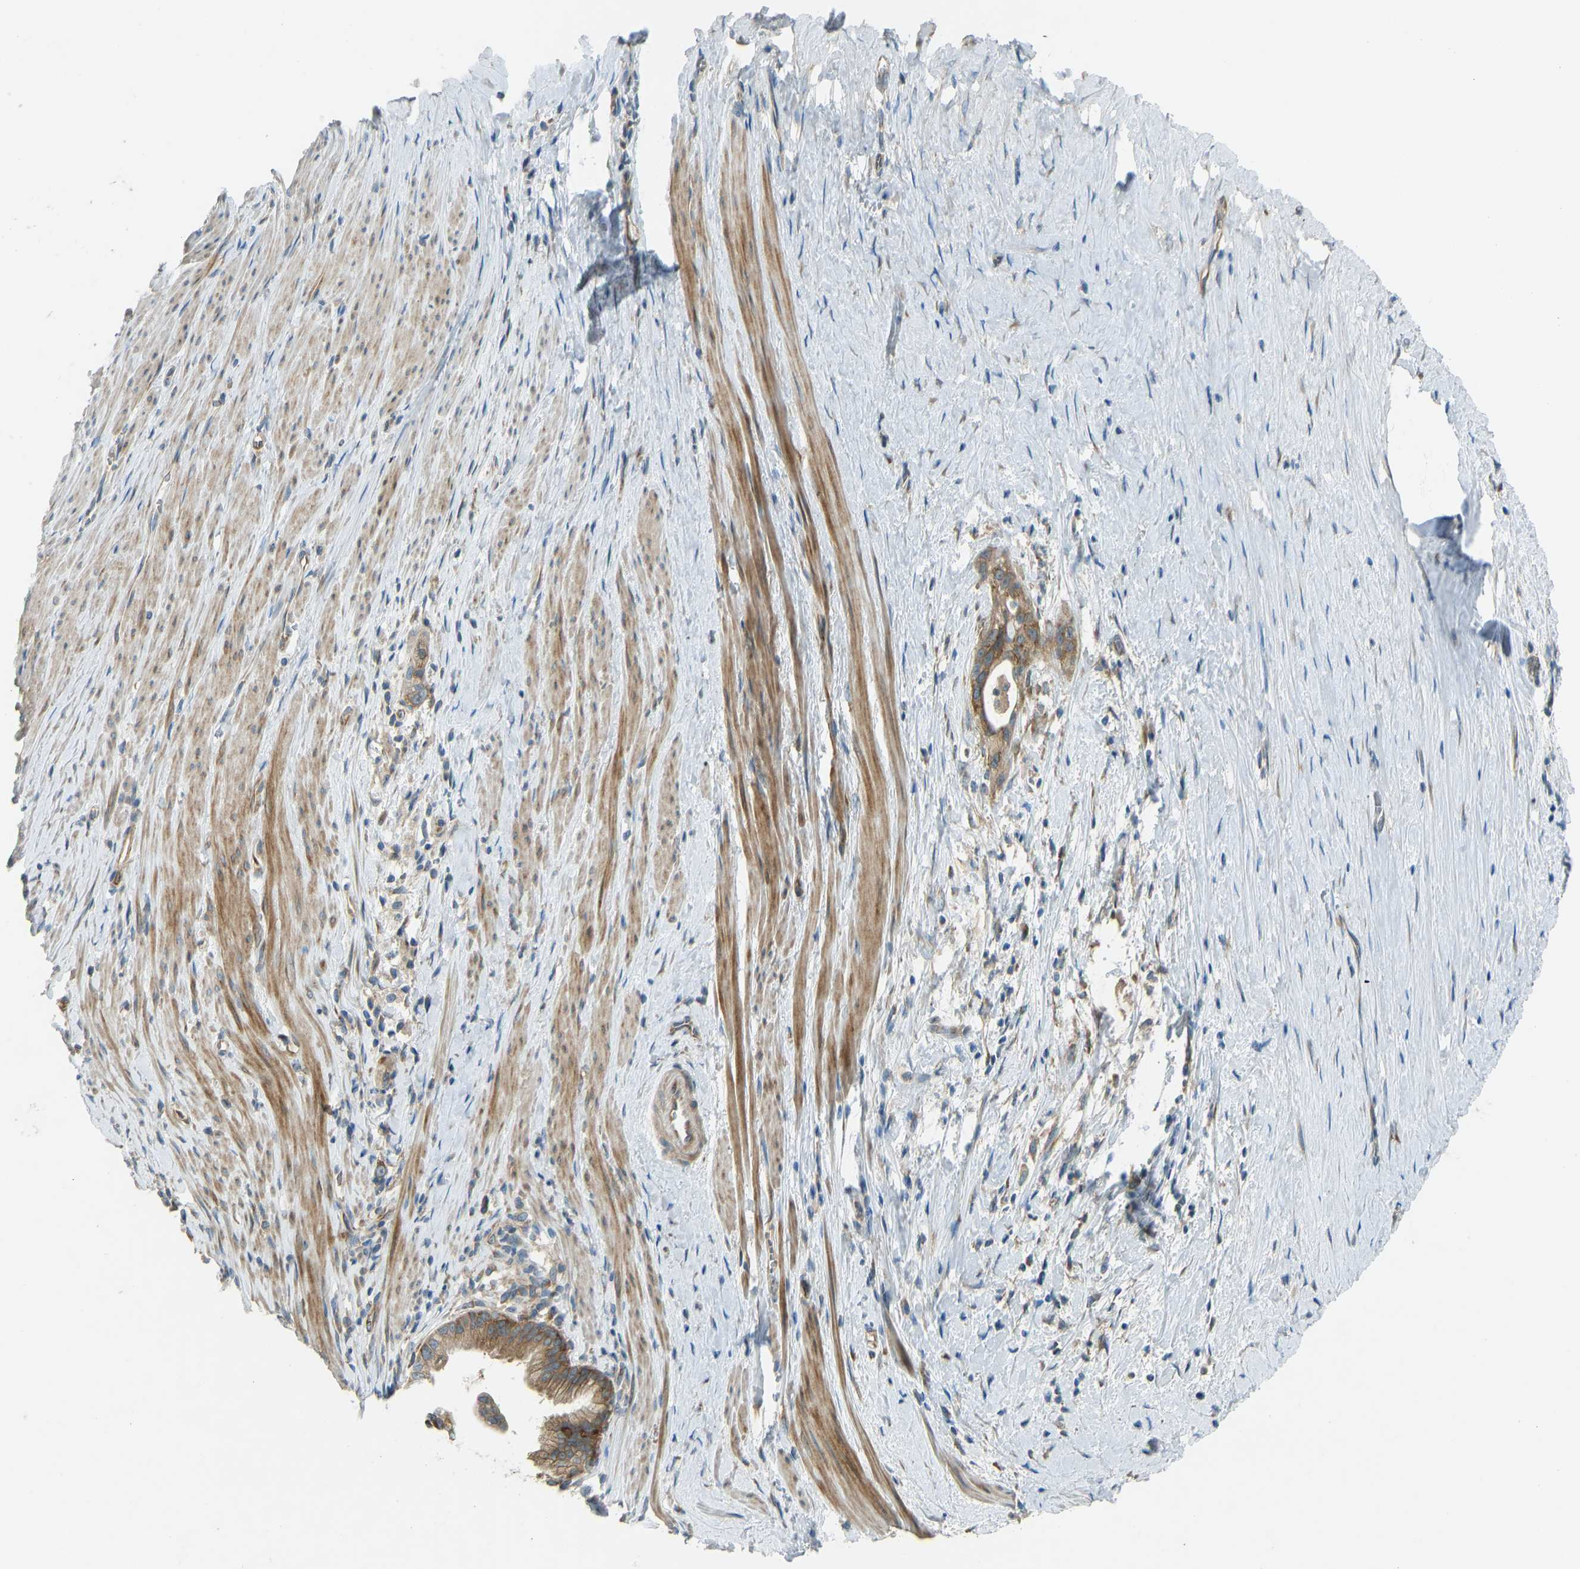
{"staining": {"intensity": "moderate", "quantity": ">75%", "location": "cytoplasmic/membranous"}, "tissue": "pancreatic cancer", "cell_type": "Tumor cells", "image_type": "cancer", "snomed": [{"axis": "morphology", "description": "Adenocarcinoma, NOS"}, {"axis": "topography", "description": "Pancreas"}], "caption": "Immunohistochemistry (IHC) of human pancreatic cancer displays medium levels of moderate cytoplasmic/membranous positivity in approximately >75% of tumor cells.", "gene": "STAU2", "patient": {"sex": "male", "age": 69}}